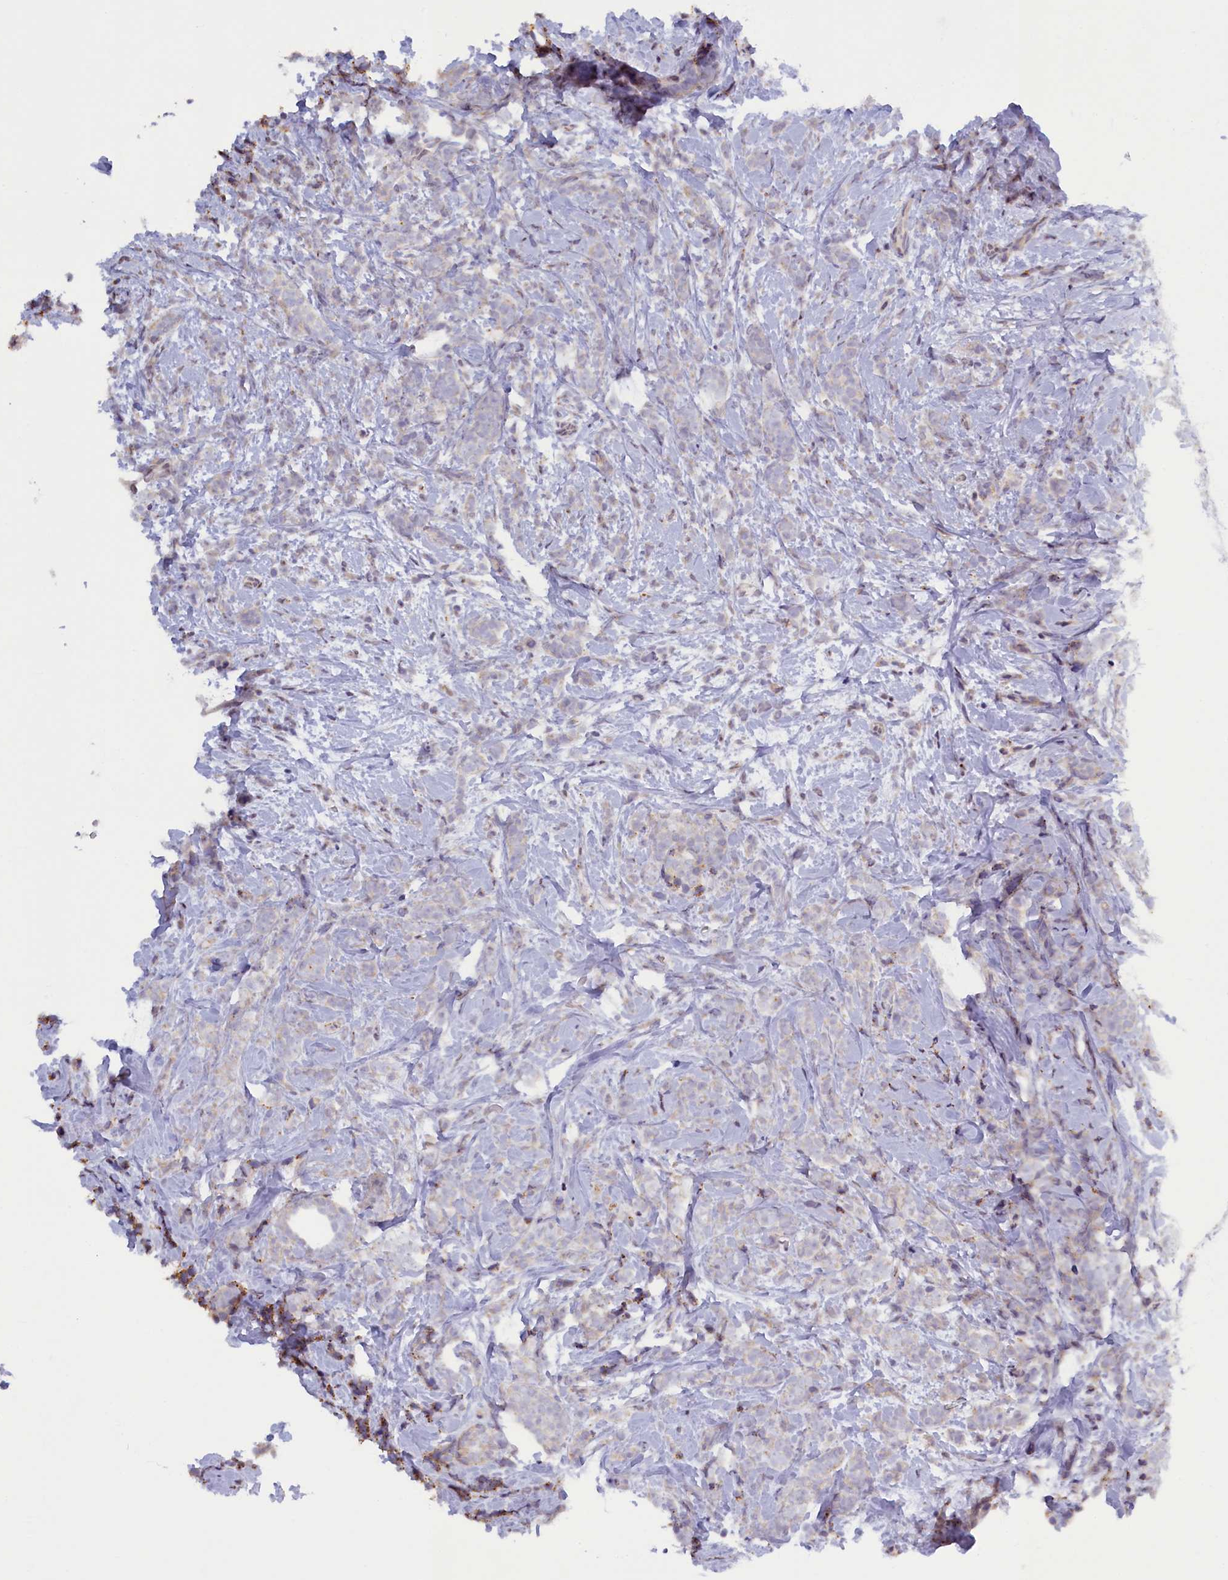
{"staining": {"intensity": "negative", "quantity": "none", "location": "none"}, "tissue": "breast cancer", "cell_type": "Tumor cells", "image_type": "cancer", "snomed": [{"axis": "morphology", "description": "Lobular carcinoma"}, {"axis": "topography", "description": "Breast"}], "caption": "The photomicrograph demonstrates no staining of tumor cells in breast cancer.", "gene": "HYKK", "patient": {"sex": "female", "age": 58}}